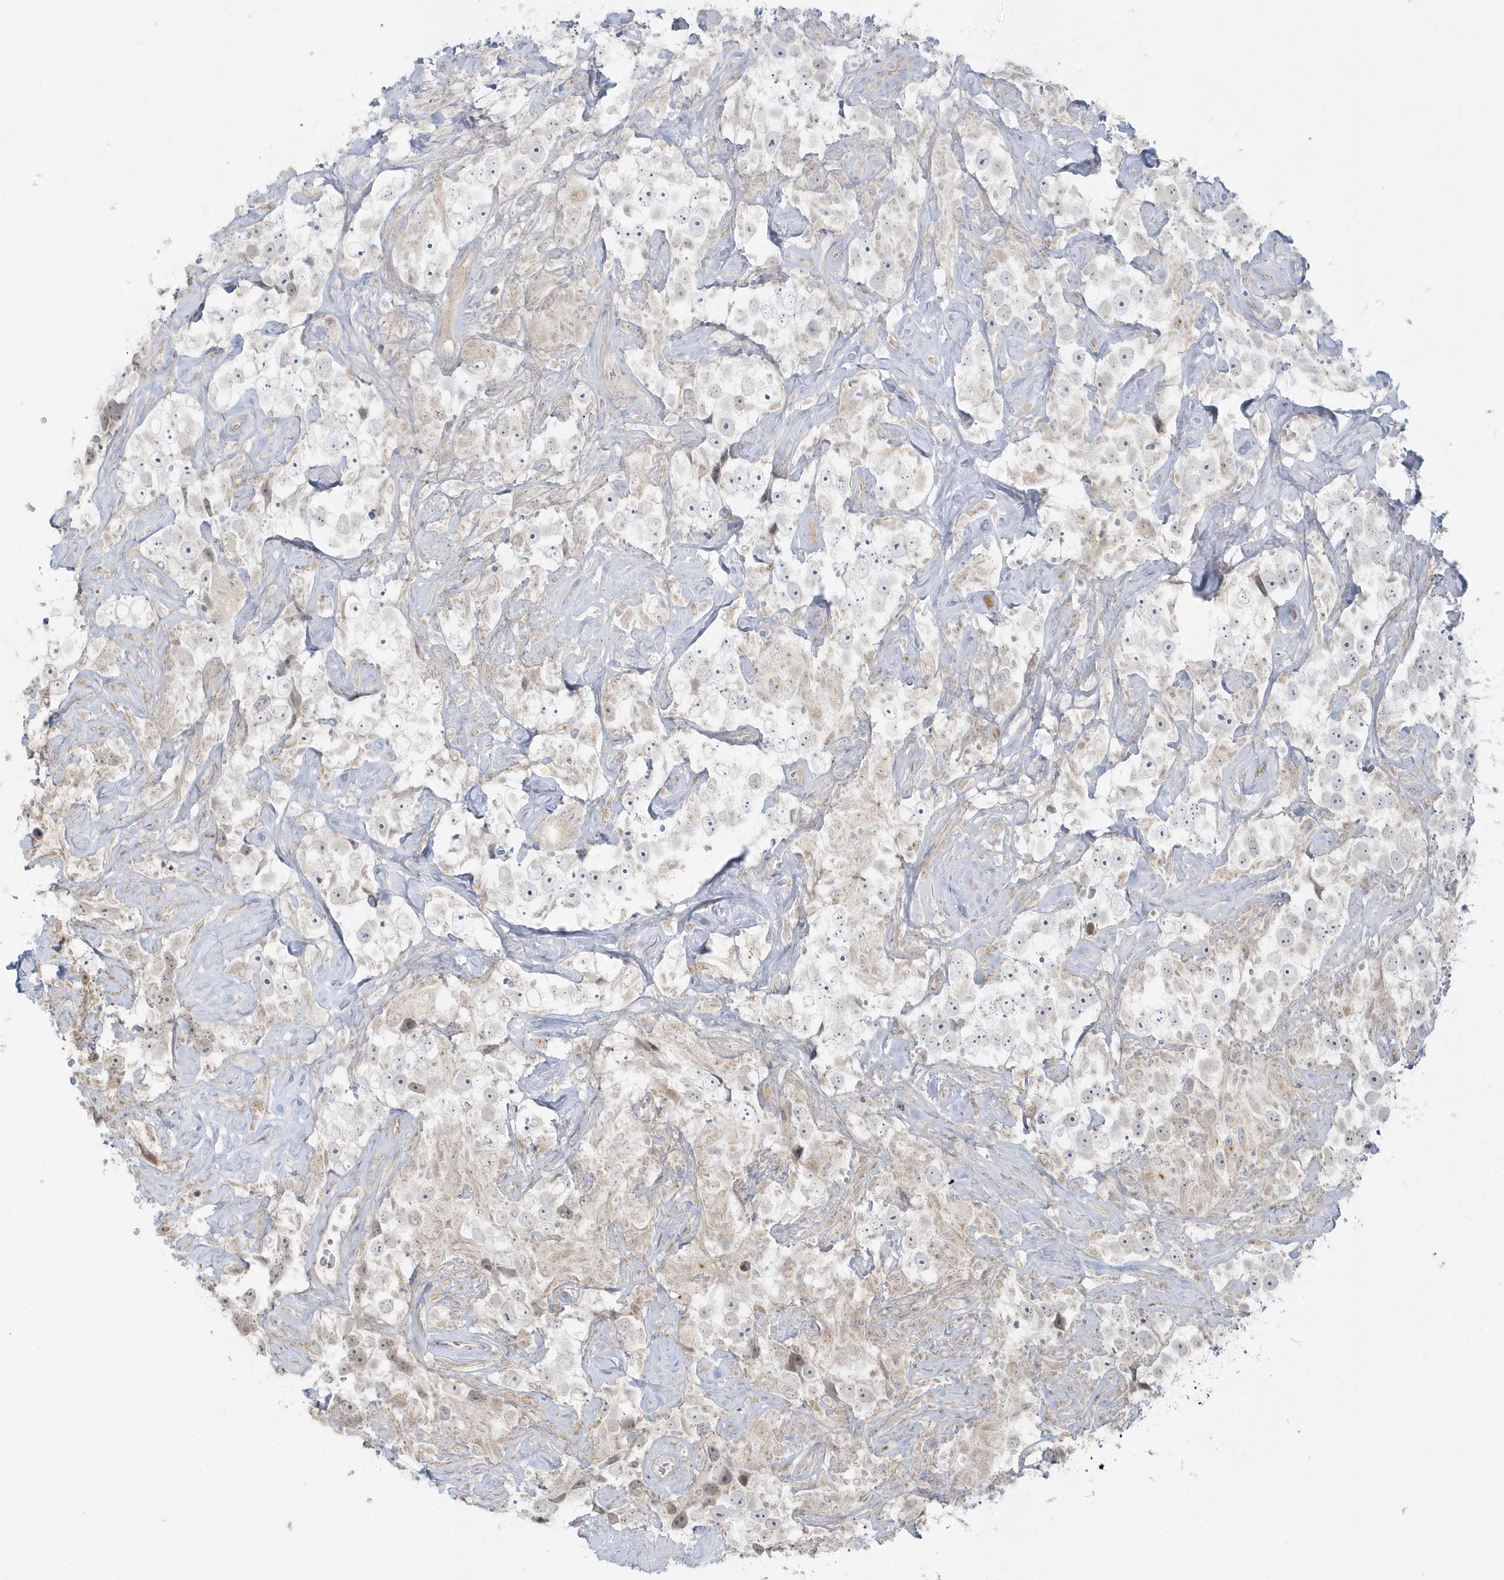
{"staining": {"intensity": "negative", "quantity": "none", "location": "none"}, "tissue": "testis cancer", "cell_type": "Tumor cells", "image_type": "cancer", "snomed": [{"axis": "morphology", "description": "Seminoma, NOS"}, {"axis": "topography", "description": "Testis"}], "caption": "Tumor cells are negative for brown protein staining in testis cancer (seminoma). Brightfield microscopy of immunohistochemistry stained with DAB (brown) and hematoxylin (blue), captured at high magnification.", "gene": "BLTP3A", "patient": {"sex": "male", "age": 49}}